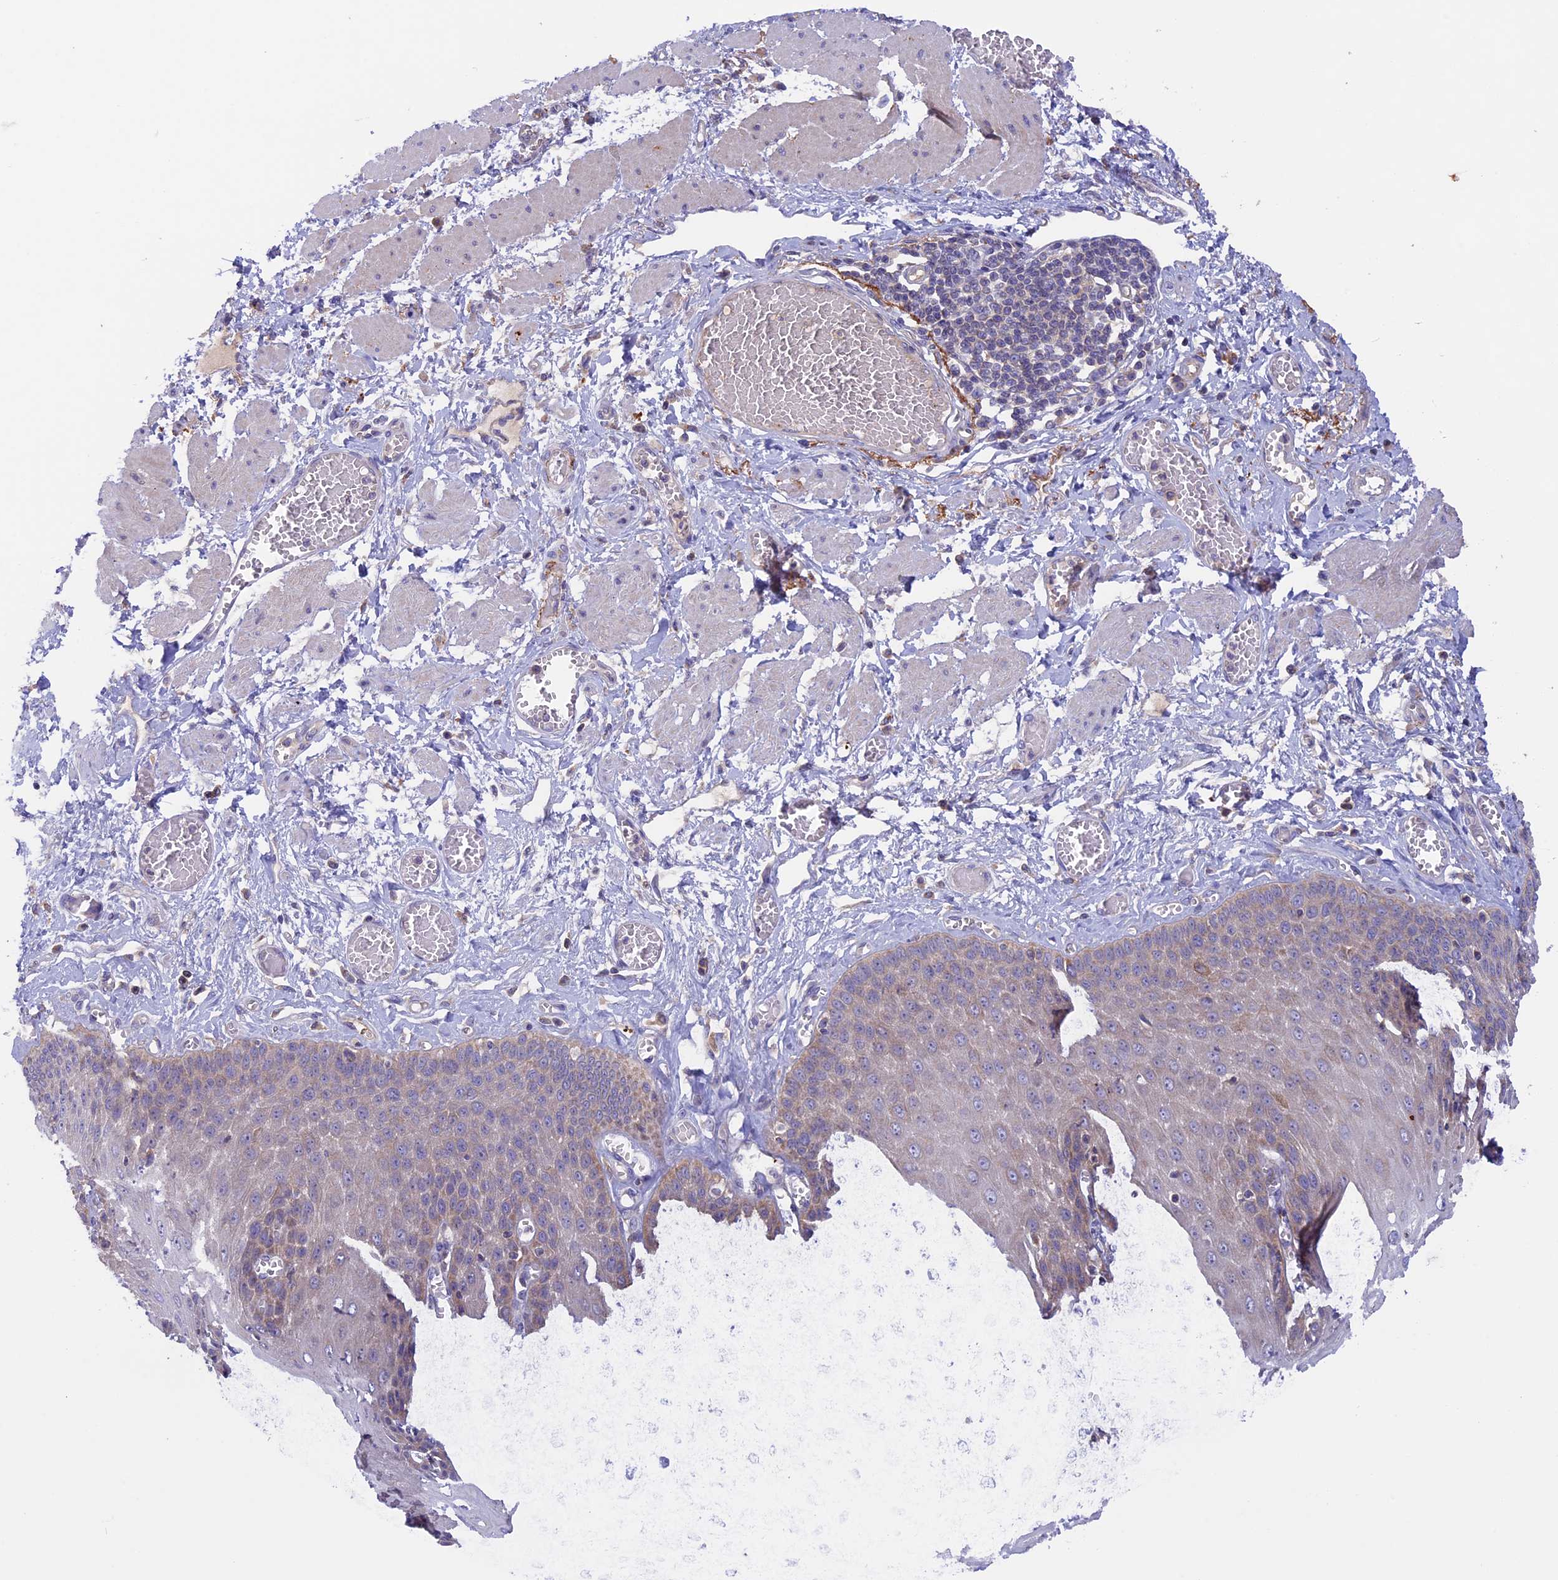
{"staining": {"intensity": "weak", "quantity": "25%-75%", "location": "cytoplasmic/membranous"}, "tissue": "esophagus", "cell_type": "Squamous epithelial cells", "image_type": "normal", "snomed": [{"axis": "morphology", "description": "Normal tissue, NOS"}, {"axis": "topography", "description": "Esophagus"}], "caption": "Benign esophagus demonstrates weak cytoplasmic/membranous expression in approximately 25%-75% of squamous epithelial cells, visualized by immunohistochemistry. (DAB IHC with brightfield microscopy, high magnification).", "gene": "PTPN9", "patient": {"sex": "male", "age": 60}}